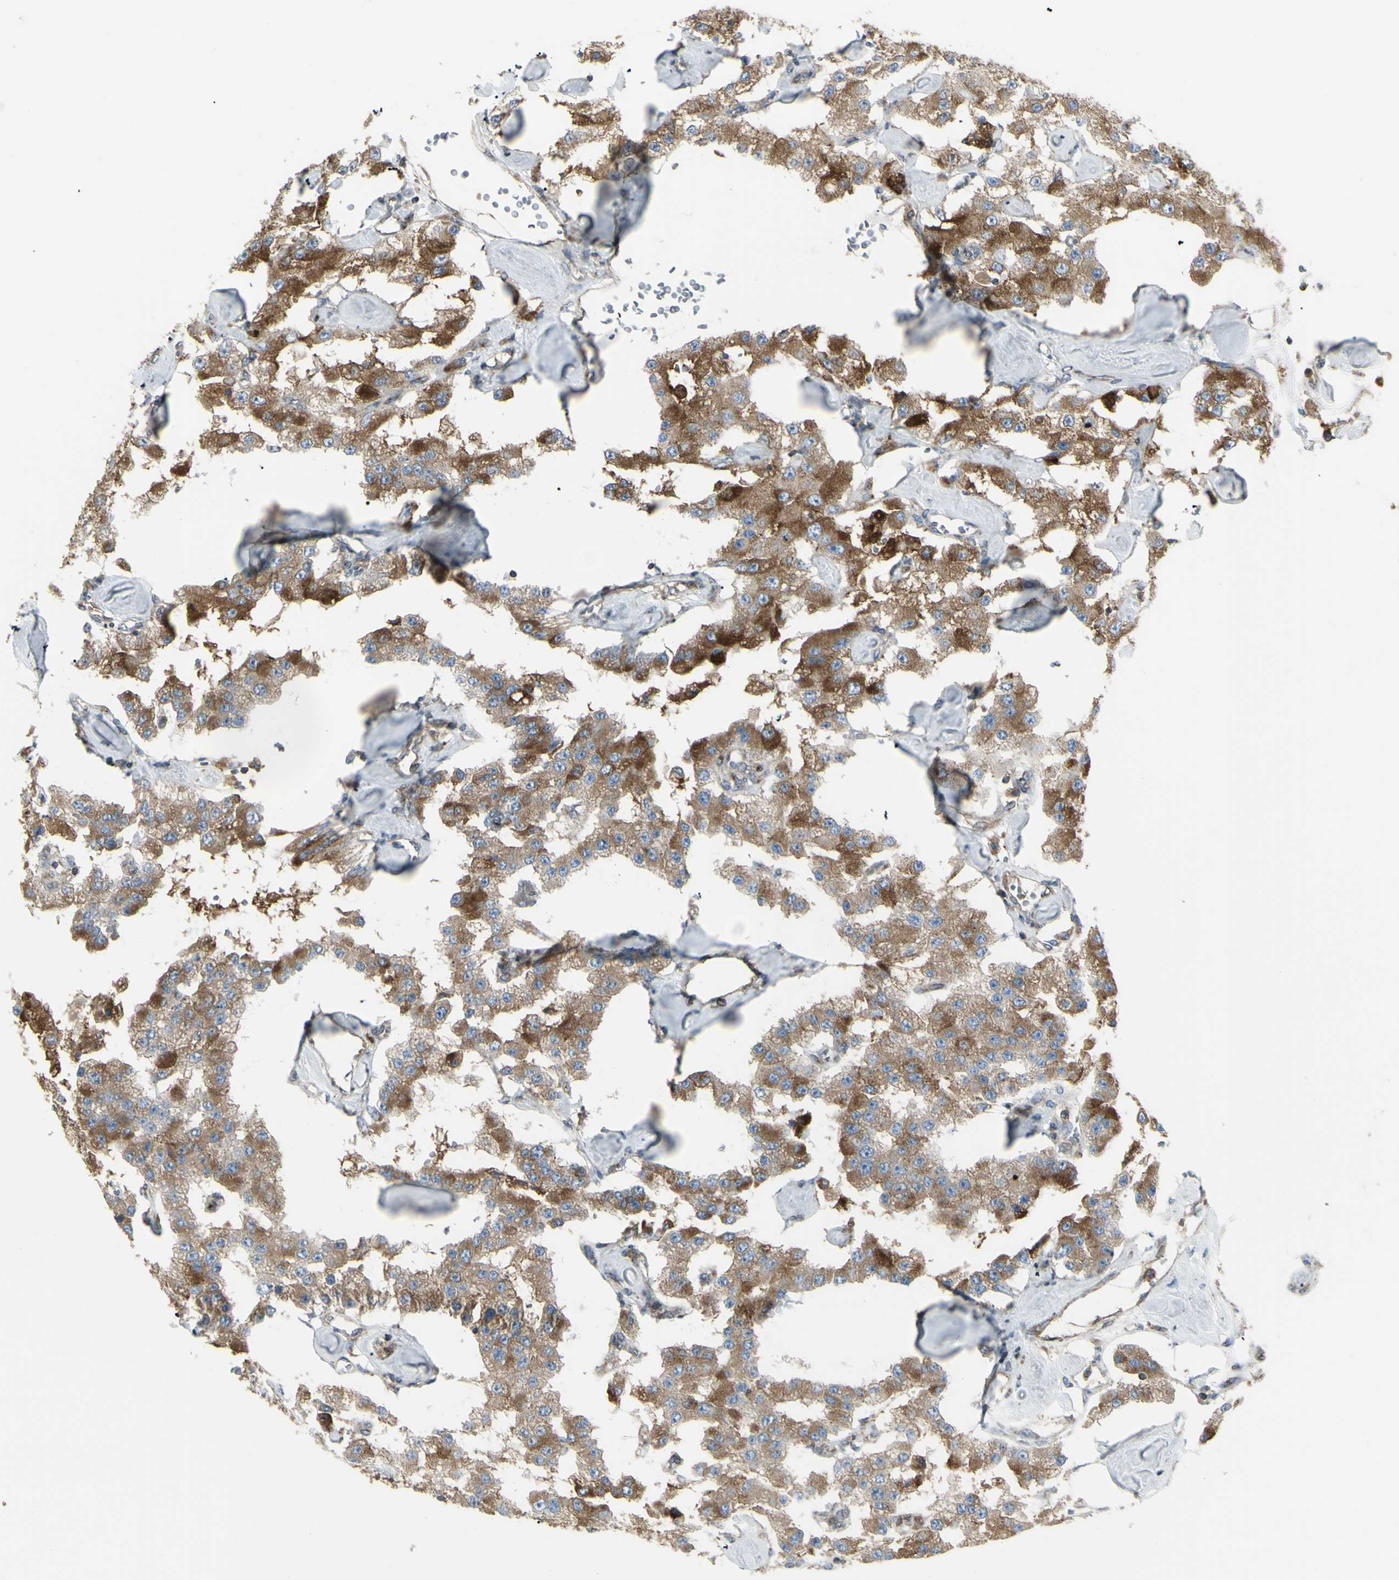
{"staining": {"intensity": "moderate", "quantity": ">75%", "location": "cytoplasmic/membranous"}, "tissue": "carcinoid", "cell_type": "Tumor cells", "image_type": "cancer", "snomed": [{"axis": "morphology", "description": "Carcinoid, malignant, NOS"}, {"axis": "topography", "description": "Pancreas"}], "caption": "Protein staining of carcinoid (malignant) tissue displays moderate cytoplasmic/membranous staining in approximately >75% of tumor cells. (brown staining indicates protein expression, while blue staining denotes nuclei).", "gene": "NAPA", "patient": {"sex": "male", "age": 41}}